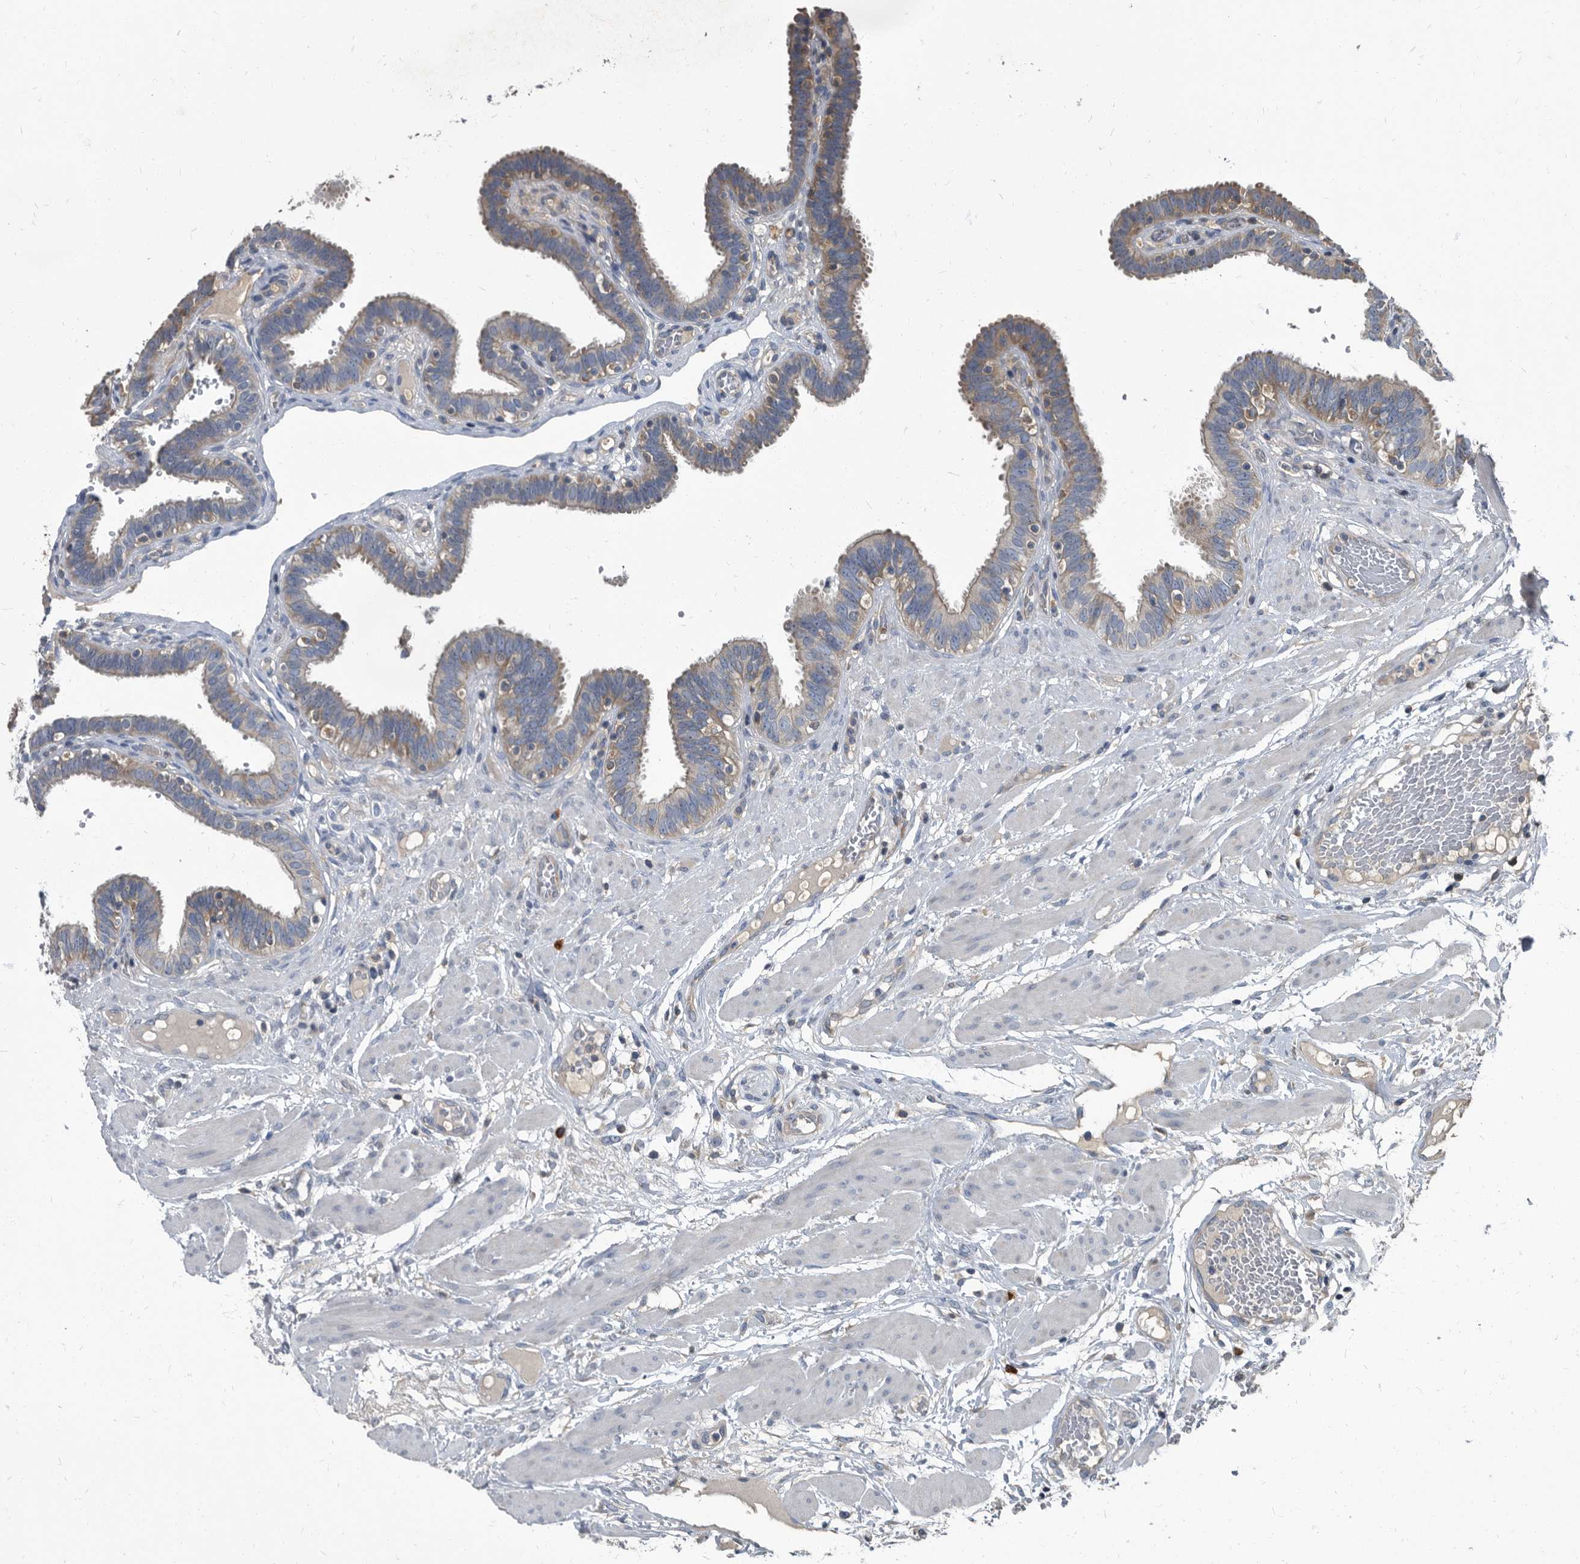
{"staining": {"intensity": "weak", "quantity": "<25%", "location": "cytoplasmic/membranous"}, "tissue": "fallopian tube", "cell_type": "Glandular cells", "image_type": "normal", "snomed": [{"axis": "morphology", "description": "Normal tissue, NOS"}, {"axis": "topography", "description": "Fallopian tube"}, {"axis": "topography", "description": "Placenta"}], "caption": "This is a image of immunohistochemistry (IHC) staining of normal fallopian tube, which shows no positivity in glandular cells.", "gene": "CDV3", "patient": {"sex": "female", "age": 32}}